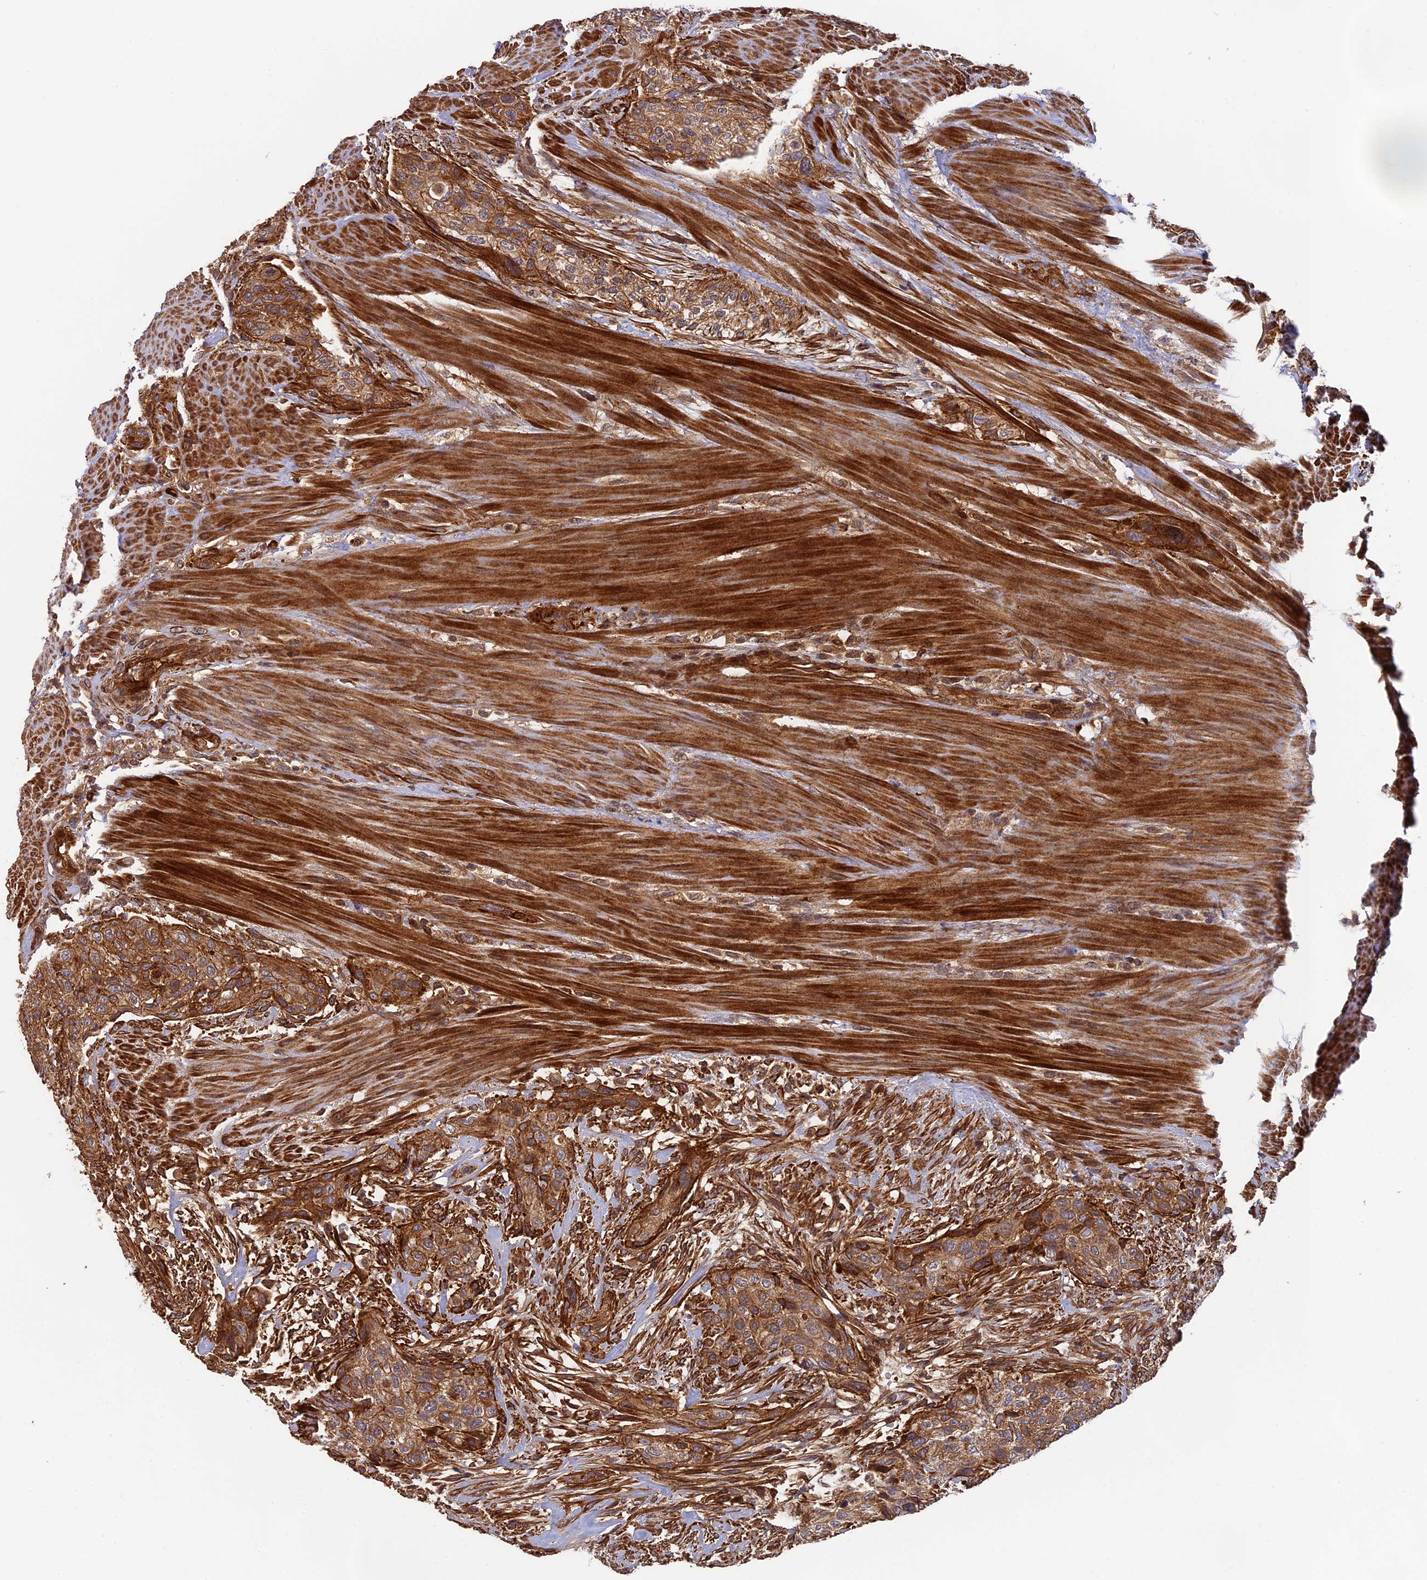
{"staining": {"intensity": "moderate", "quantity": ">75%", "location": "cytoplasmic/membranous"}, "tissue": "urothelial cancer", "cell_type": "Tumor cells", "image_type": "cancer", "snomed": [{"axis": "morphology", "description": "Urothelial carcinoma, High grade"}, {"axis": "topography", "description": "Urinary bladder"}], "caption": "A medium amount of moderate cytoplasmic/membranous positivity is appreciated in about >75% of tumor cells in urothelial cancer tissue.", "gene": "OSBPL1A", "patient": {"sex": "male", "age": 35}}